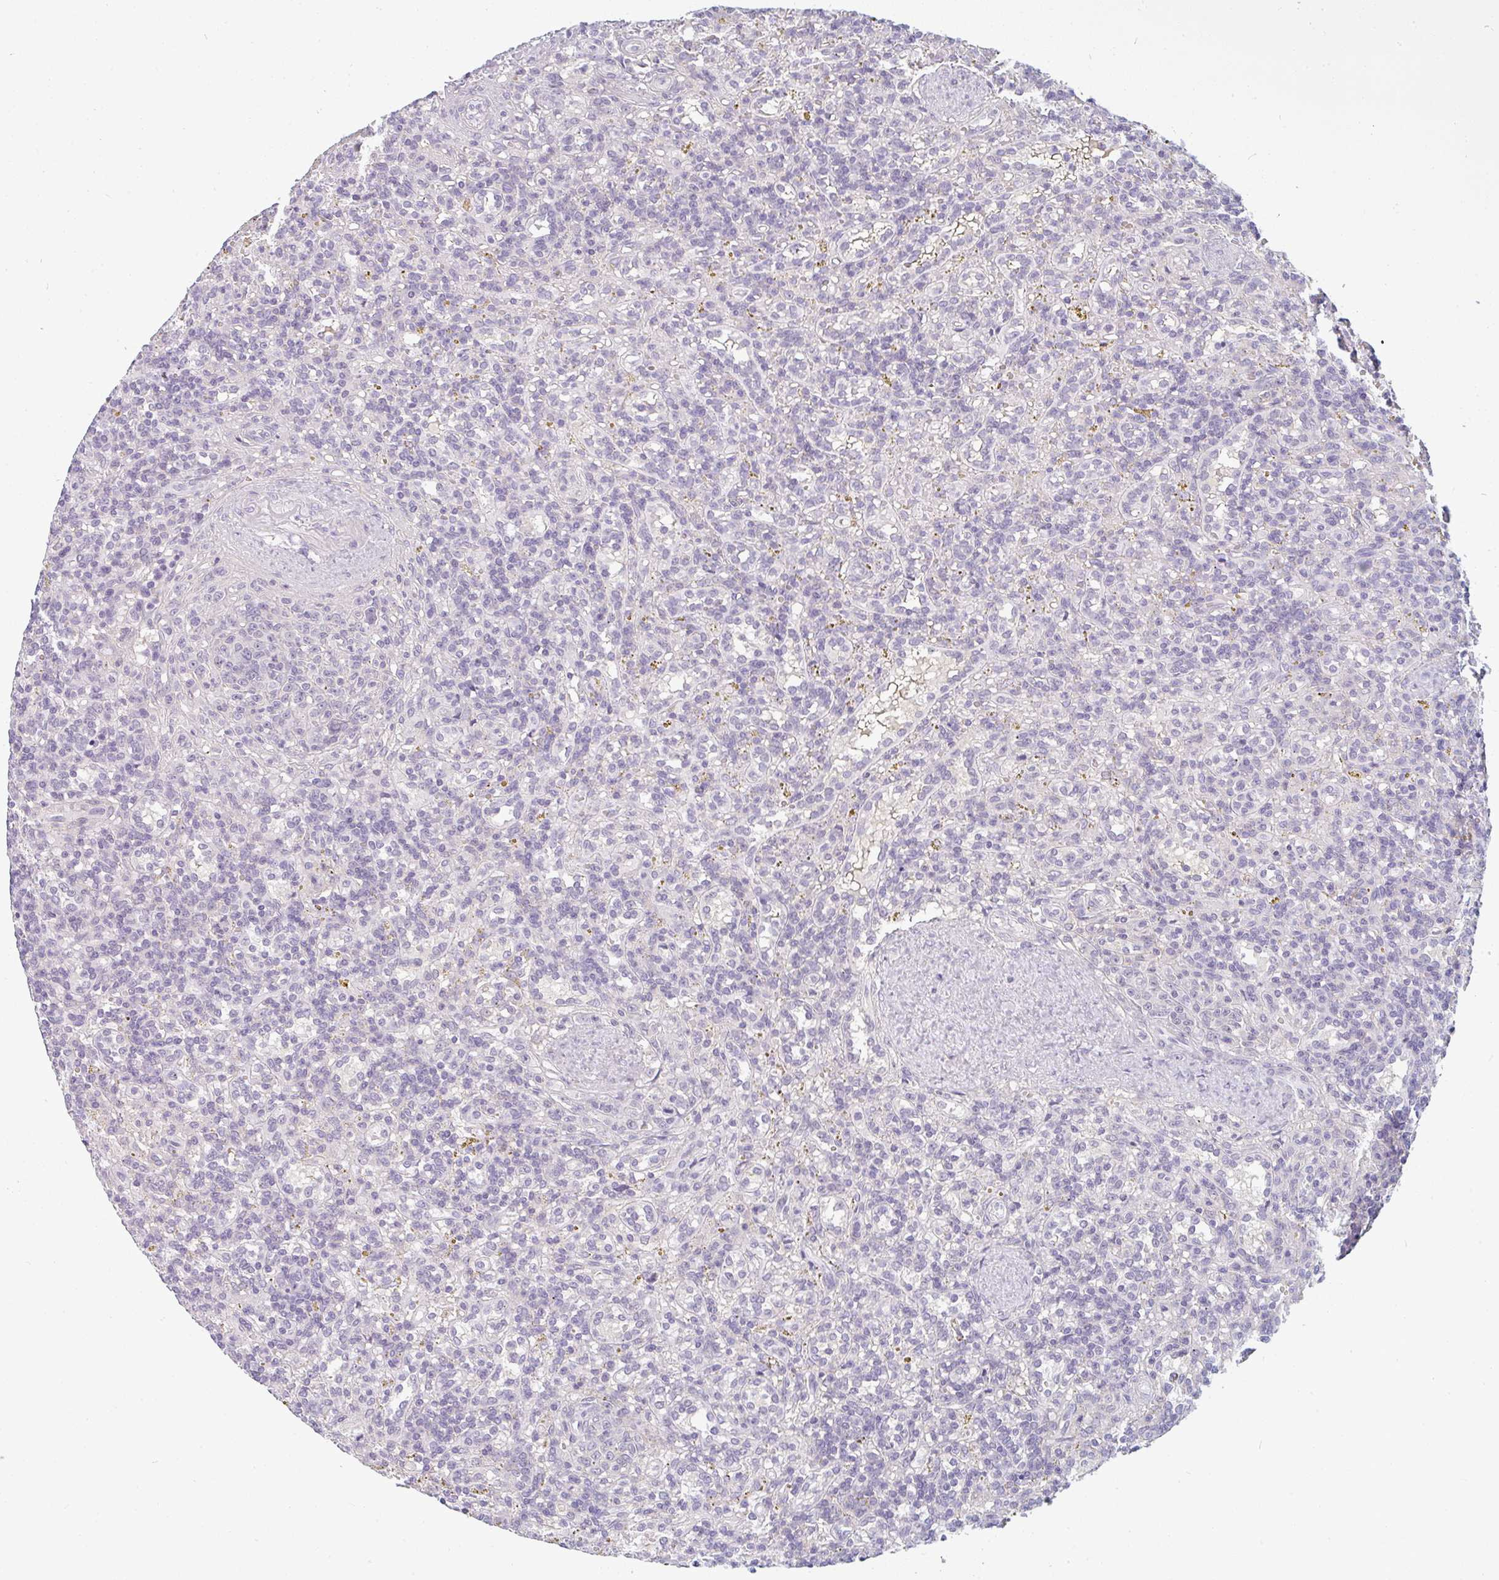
{"staining": {"intensity": "negative", "quantity": "none", "location": "none"}, "tissue": "lymphoma", "cell_type": "Tumor cells", "image_type": "cancer", "snomed": [{"axis": "morphology", "description": "Malignant lymphoma, non-Hodgkin's type, Low grade"}, {"axis": "topography", "description": "Spleen"}], "caption": "High power microscopy photomicrograph of an IHC image of low-grade malignant lymphoma, non-Hodgkin's type, revealing no significant positivity in tumor cells.", "gene": "PPFIA4", "patient": {"sex": "male", "age": 67}}